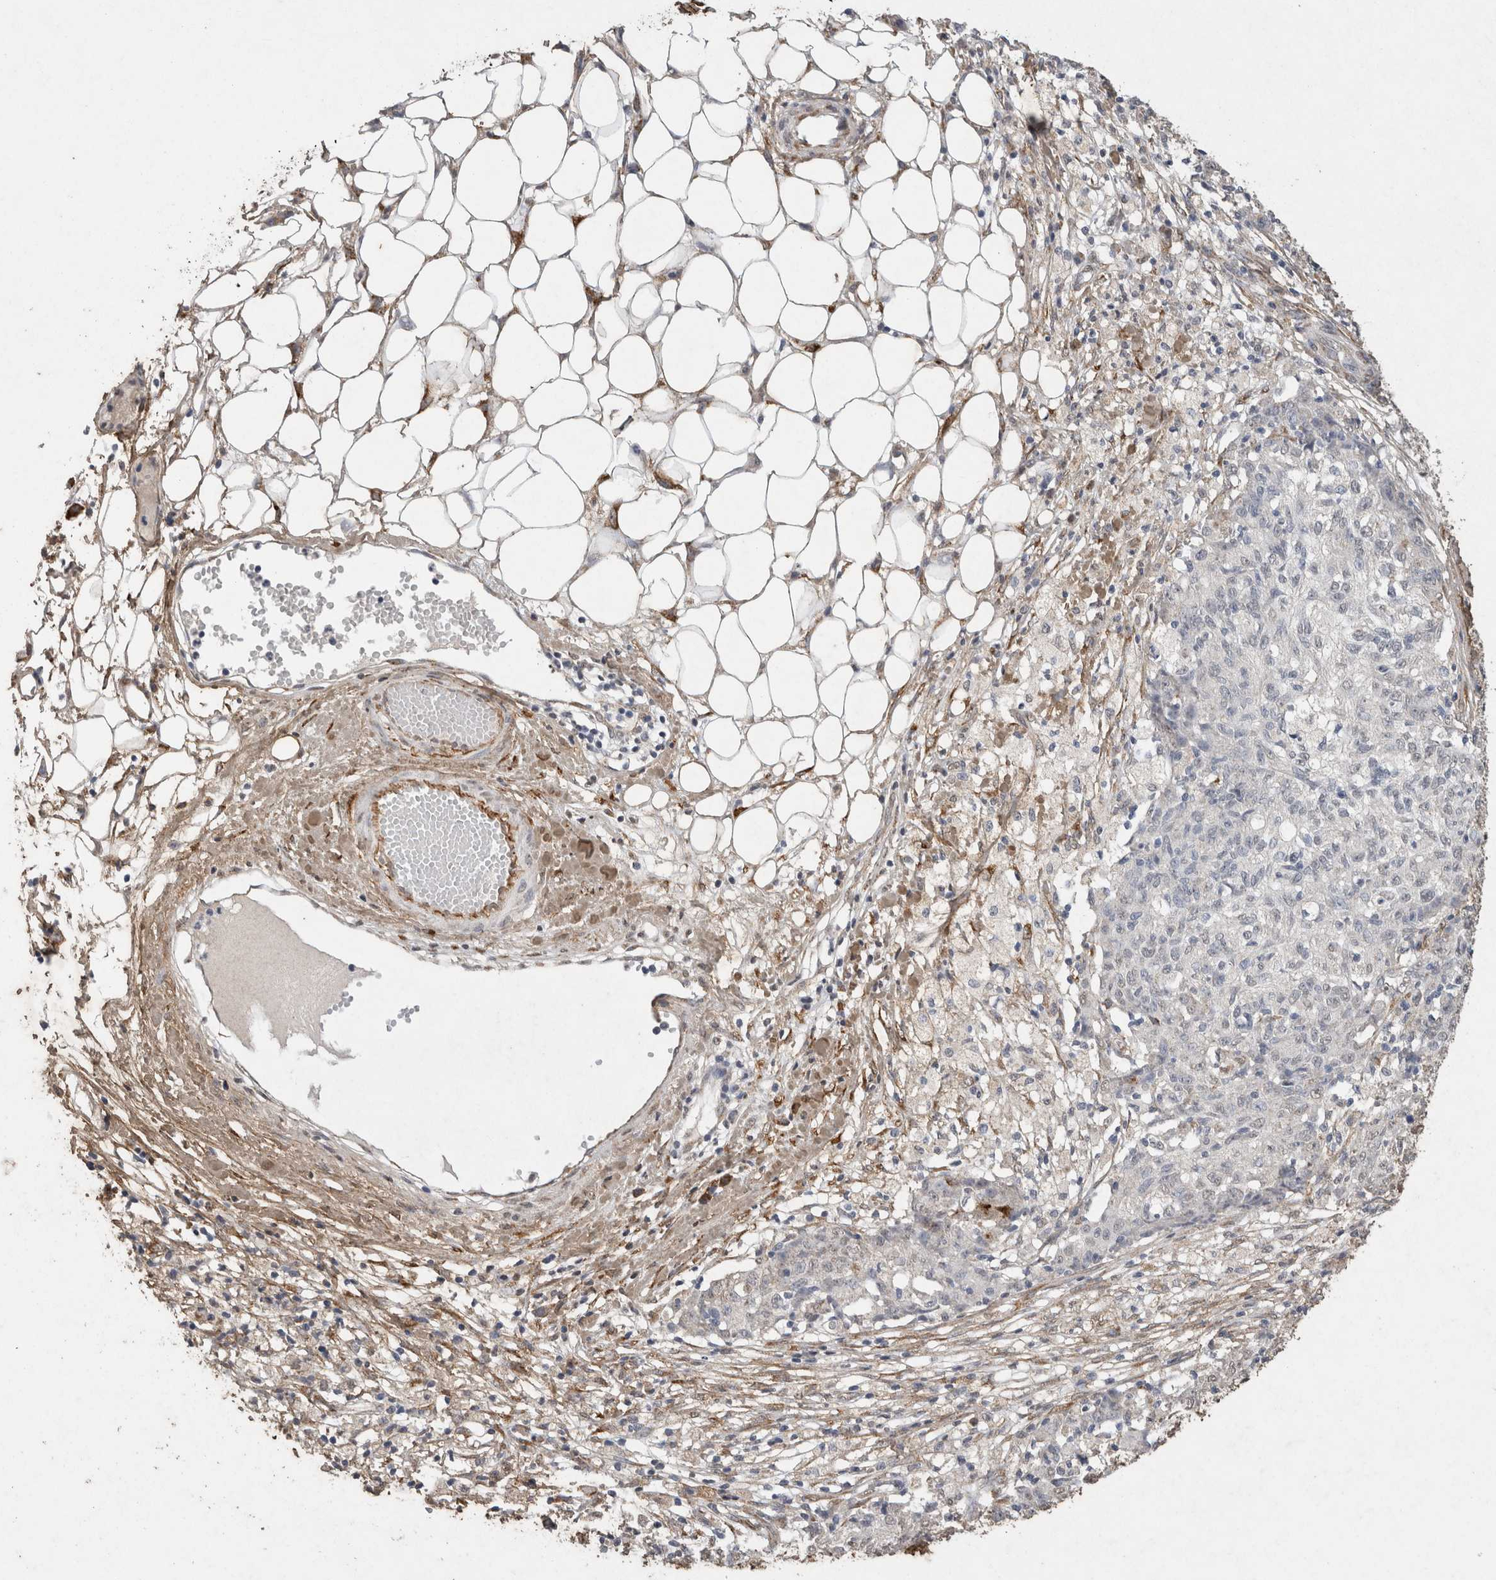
{"staining": {"intensity": "negative", "quantity": "none", "location": "none"}, "tissue": "ovarian cancer", "cell_type": "Tumor cells", "image_type": "cancer", "snomed": [{"axis": "morphology", "description": "Carcinoma, endometroid"}, {"axis": "topography", "description": "Ovary"}], "caption": "The IHC histopathology image has no significant staining in tumor cells of ovarian endometroid carcinoma tissue.", "gene": "C1QTNF5", "patient": {"sex": "female", "age": 42}}